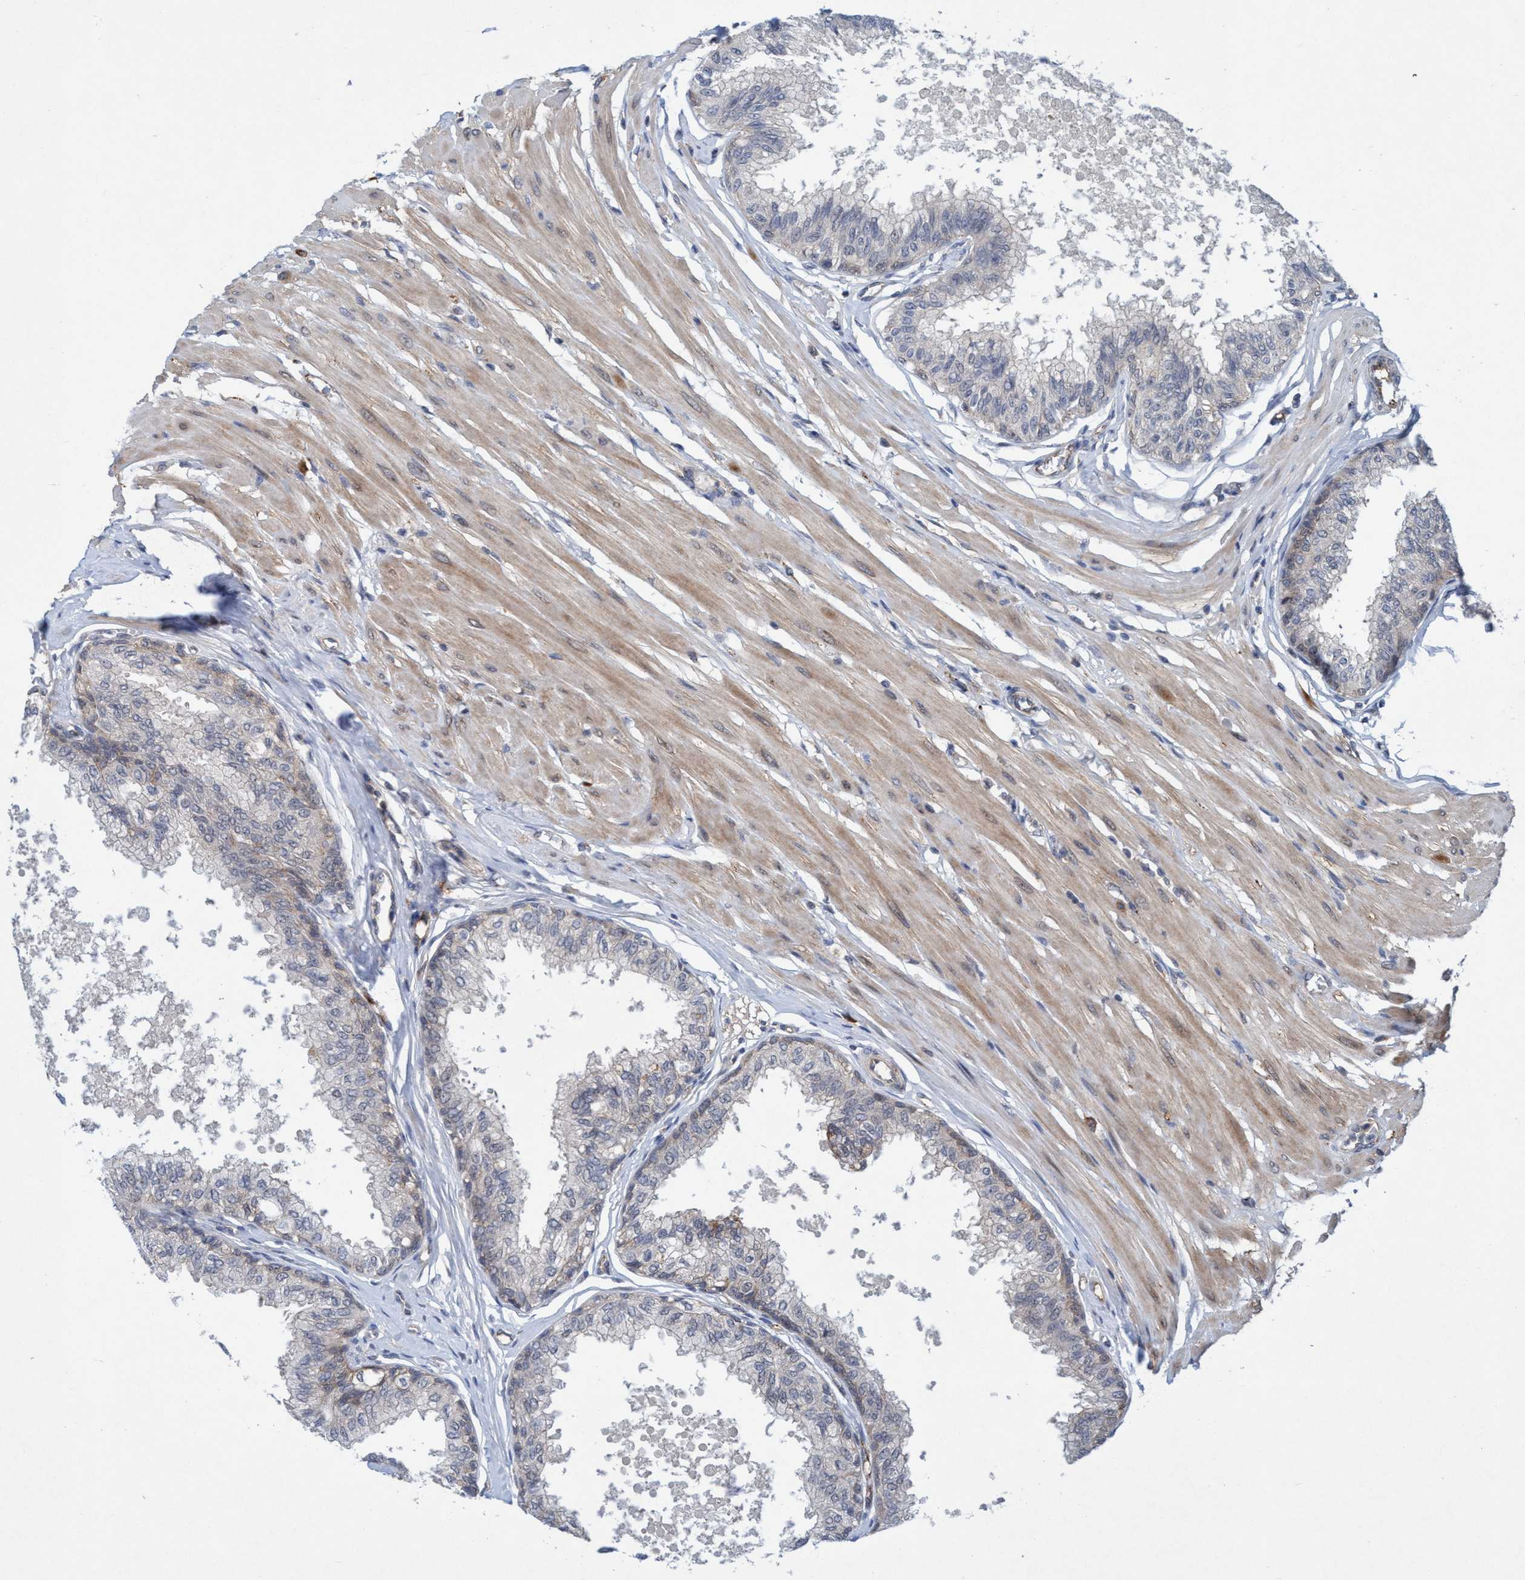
{"staining": {"intensity": "weak", "quantity": "<25%", "location": "cytoplasmic/membranous"}, "tissue": "prostate", "cell_type": "Glandular cells", "image_type": "normal", "snomed": [{"axis": "morphology", "description": "Normal tissue, NOS"}, {"axis": "topography", "description": "Prostate"}, {"axis": "topography", "description": "Seminal veicle"}], "caption": "Human prostate stained for a protein using IHC exhibits no expression in glandular cells.", "gene": "TRIM65", "patient": {"sex": "male", "age": 60}}